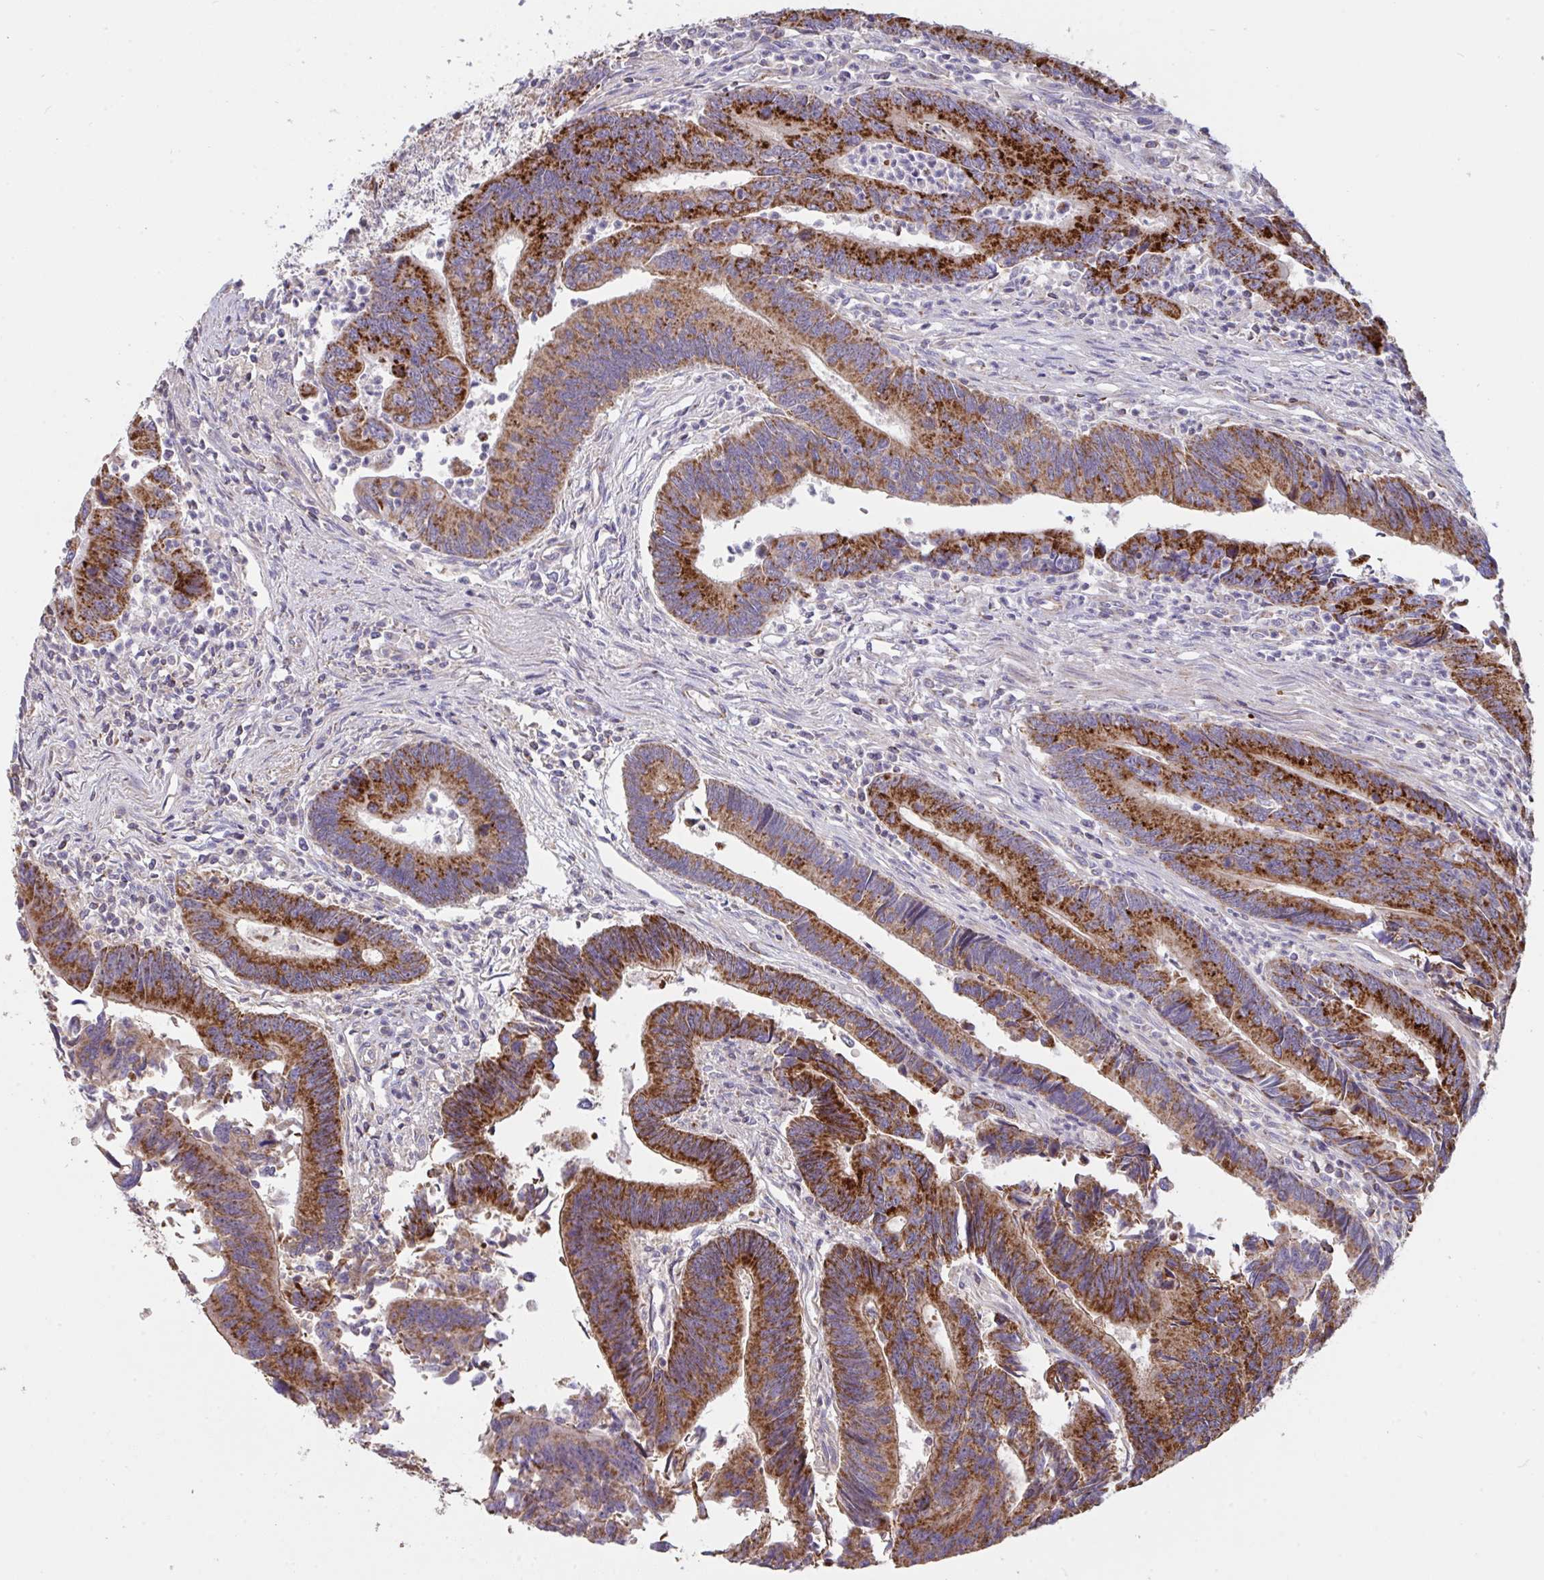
{"staining": {"intensity": "strong", "quantity": ">75%", "location": "cytoplasmic/membranous"}, "tissue": "colorectal cancer", "cell_type": "Tumor cells", "image_type": "cancer", "snomed": [{"axis": "morphology", "description": "Adenocarcinoma, NOS"}, {"axis": "topography", "description": "Colon"}], "caption": "IHC micrograph of colorectal adenocarcinoma stained for a protein (brown), which reveals high levels of strong cytoplasmic/membranous staining in about >75% of tumor cells.", "gene": "MICOS10", "patient": {"sex": "female", "age": 67}}